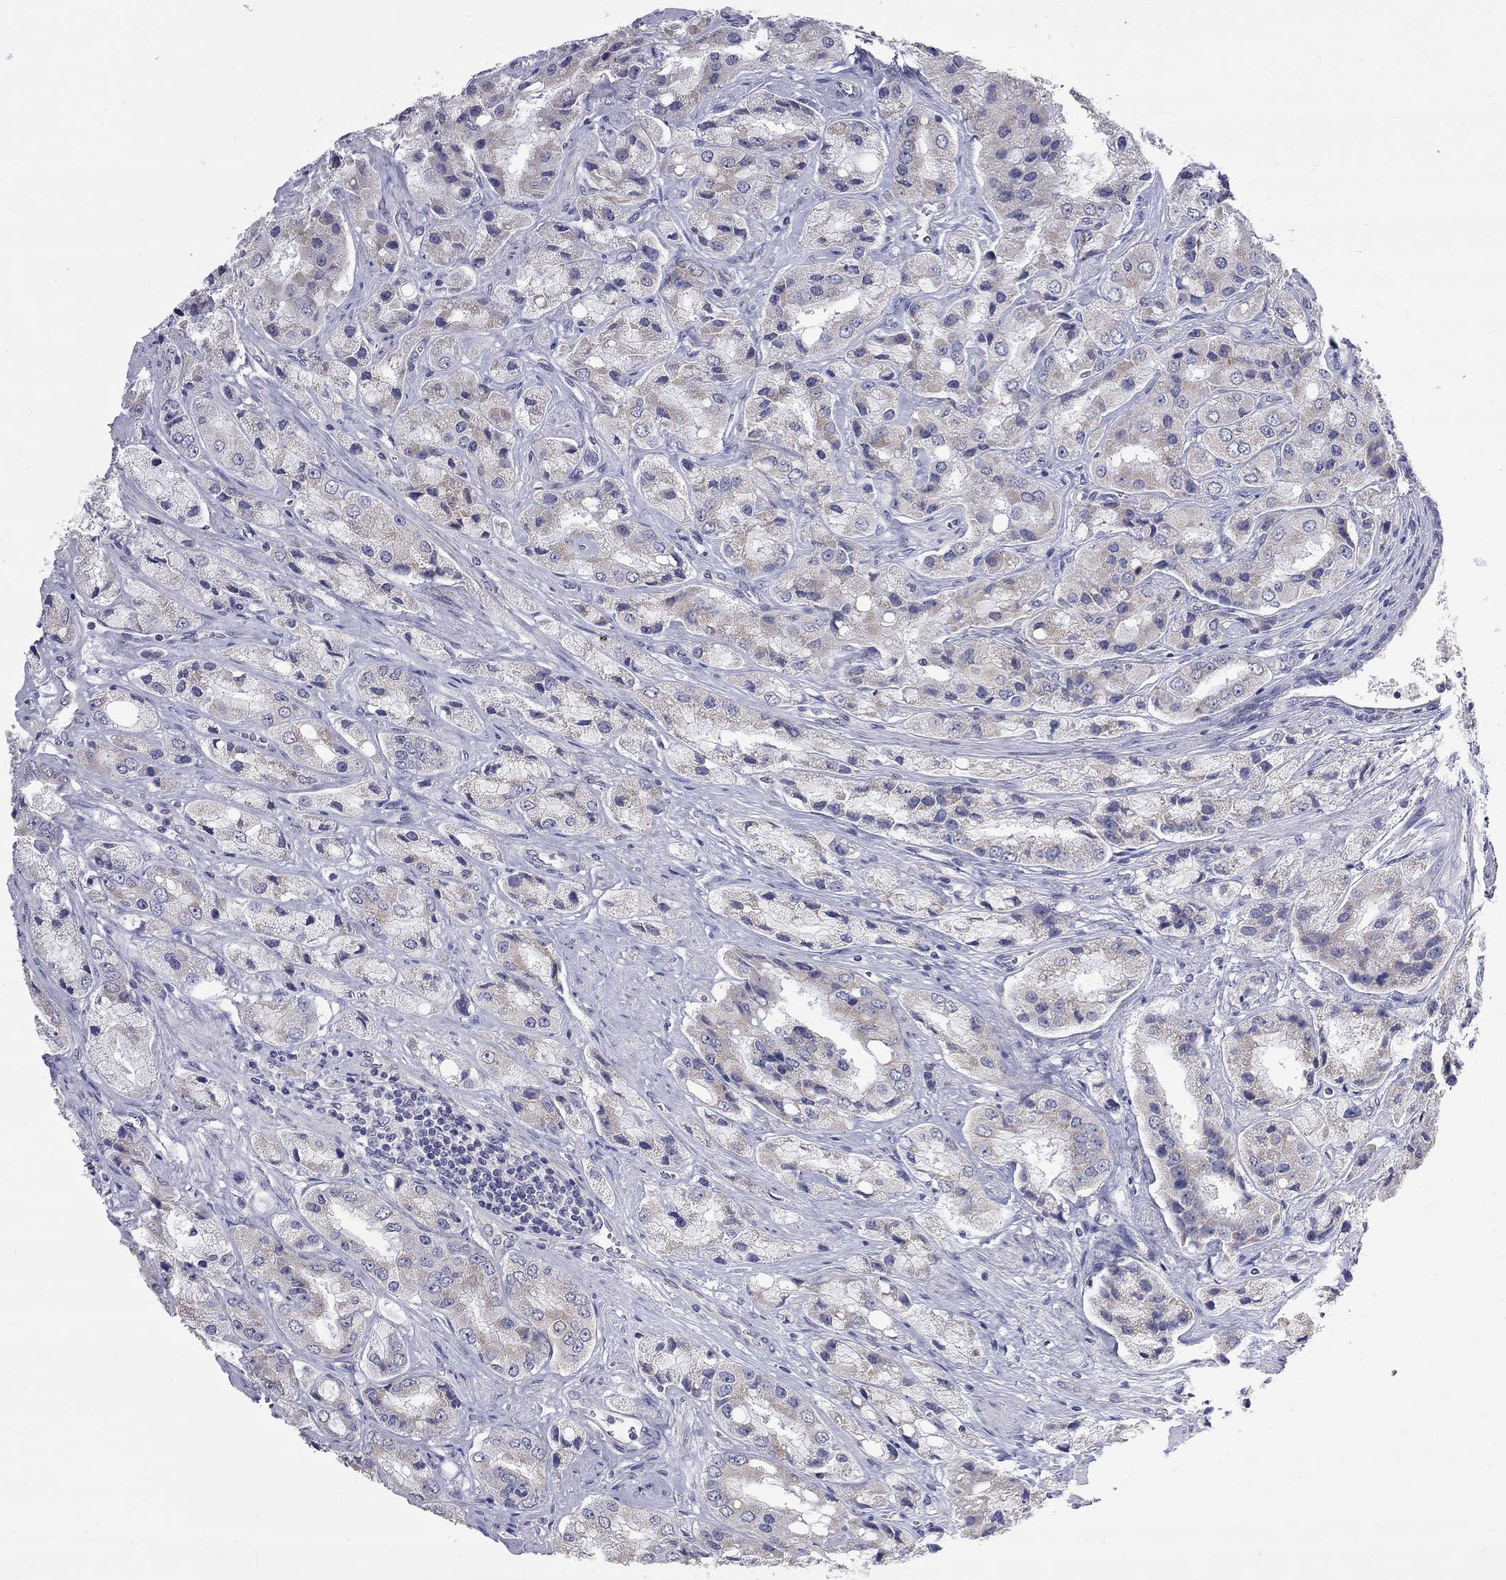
{"staining": {"intensity": "weak", "quantity": "<25%", "location": "cytoplasmic/membranous"}, "tissue": "prostate cancer", "cell_type": "Tumor cells", "image_type": "cancer", "snomed": [{"axis": "morphology", "description": "Adenocarcinoma, Low grade"}, {"axis": "topography", "description": "Prostate"}], "caption": "DAB (3,3'-diaminobenzidine) immunohistochemical staining of human prostate low-grade adenocarcinoma displays no significant positivity in tumor cells.", "gene": "OPRK1", "patient": {"sex": "male", "age": 69}}